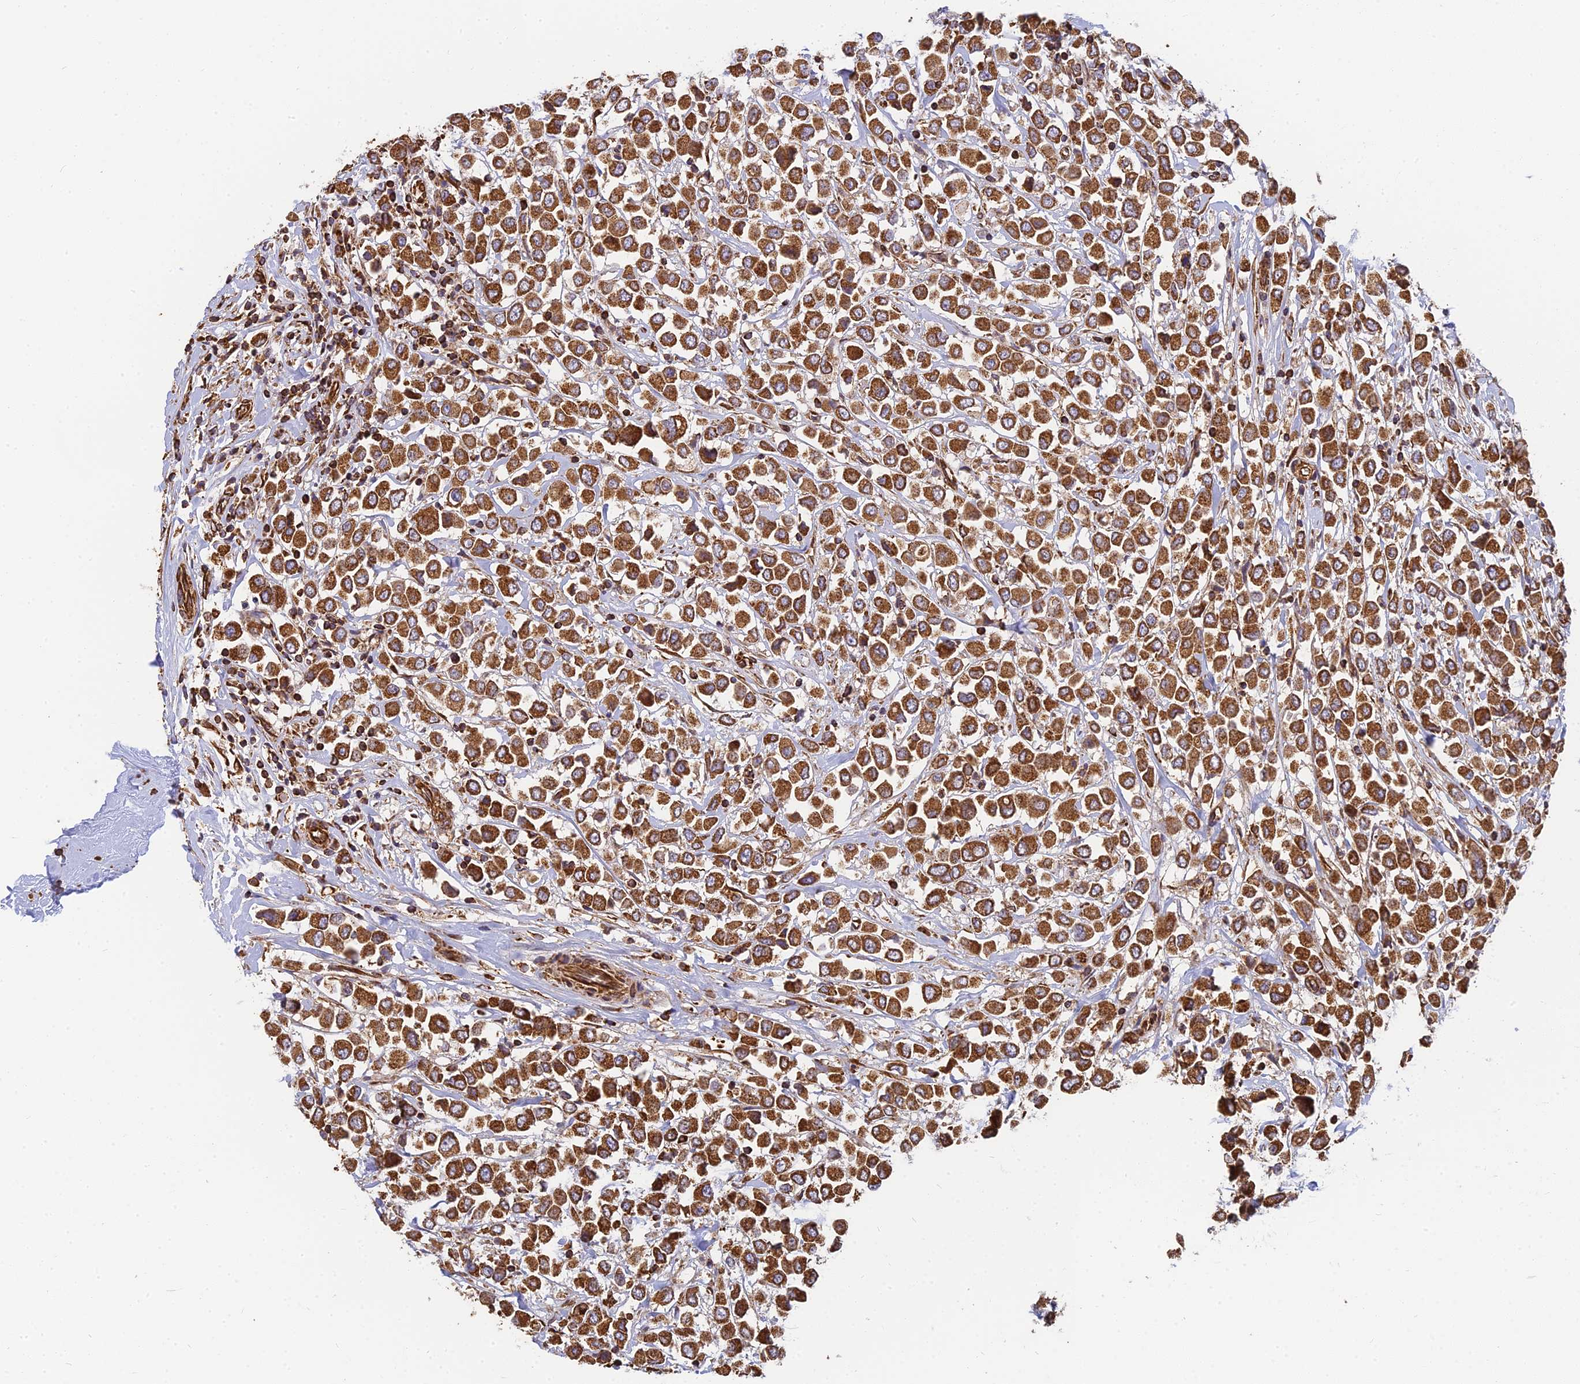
{"staining": {"intensity": "strong", "quantity": ">75%", "location": "cytoplasmic/membranous"}, "tissue": "breast cancer", "cell_type": "Tumor cells", "image_type": "cancer", "snomed": [{"axis": "morphology", "description": "Duct carcinoma"}, {"axis": "topography", "description": "Breast"}], "caption": "Human breast cancer (intraductal carcinoma) stained for a protein (brown) reveals strong cytoplasmic/membranous positive expression in approximately >75% of tumor cells.", "gene": "DSTYK", "patient": {"sex": "female", "age": 61}}